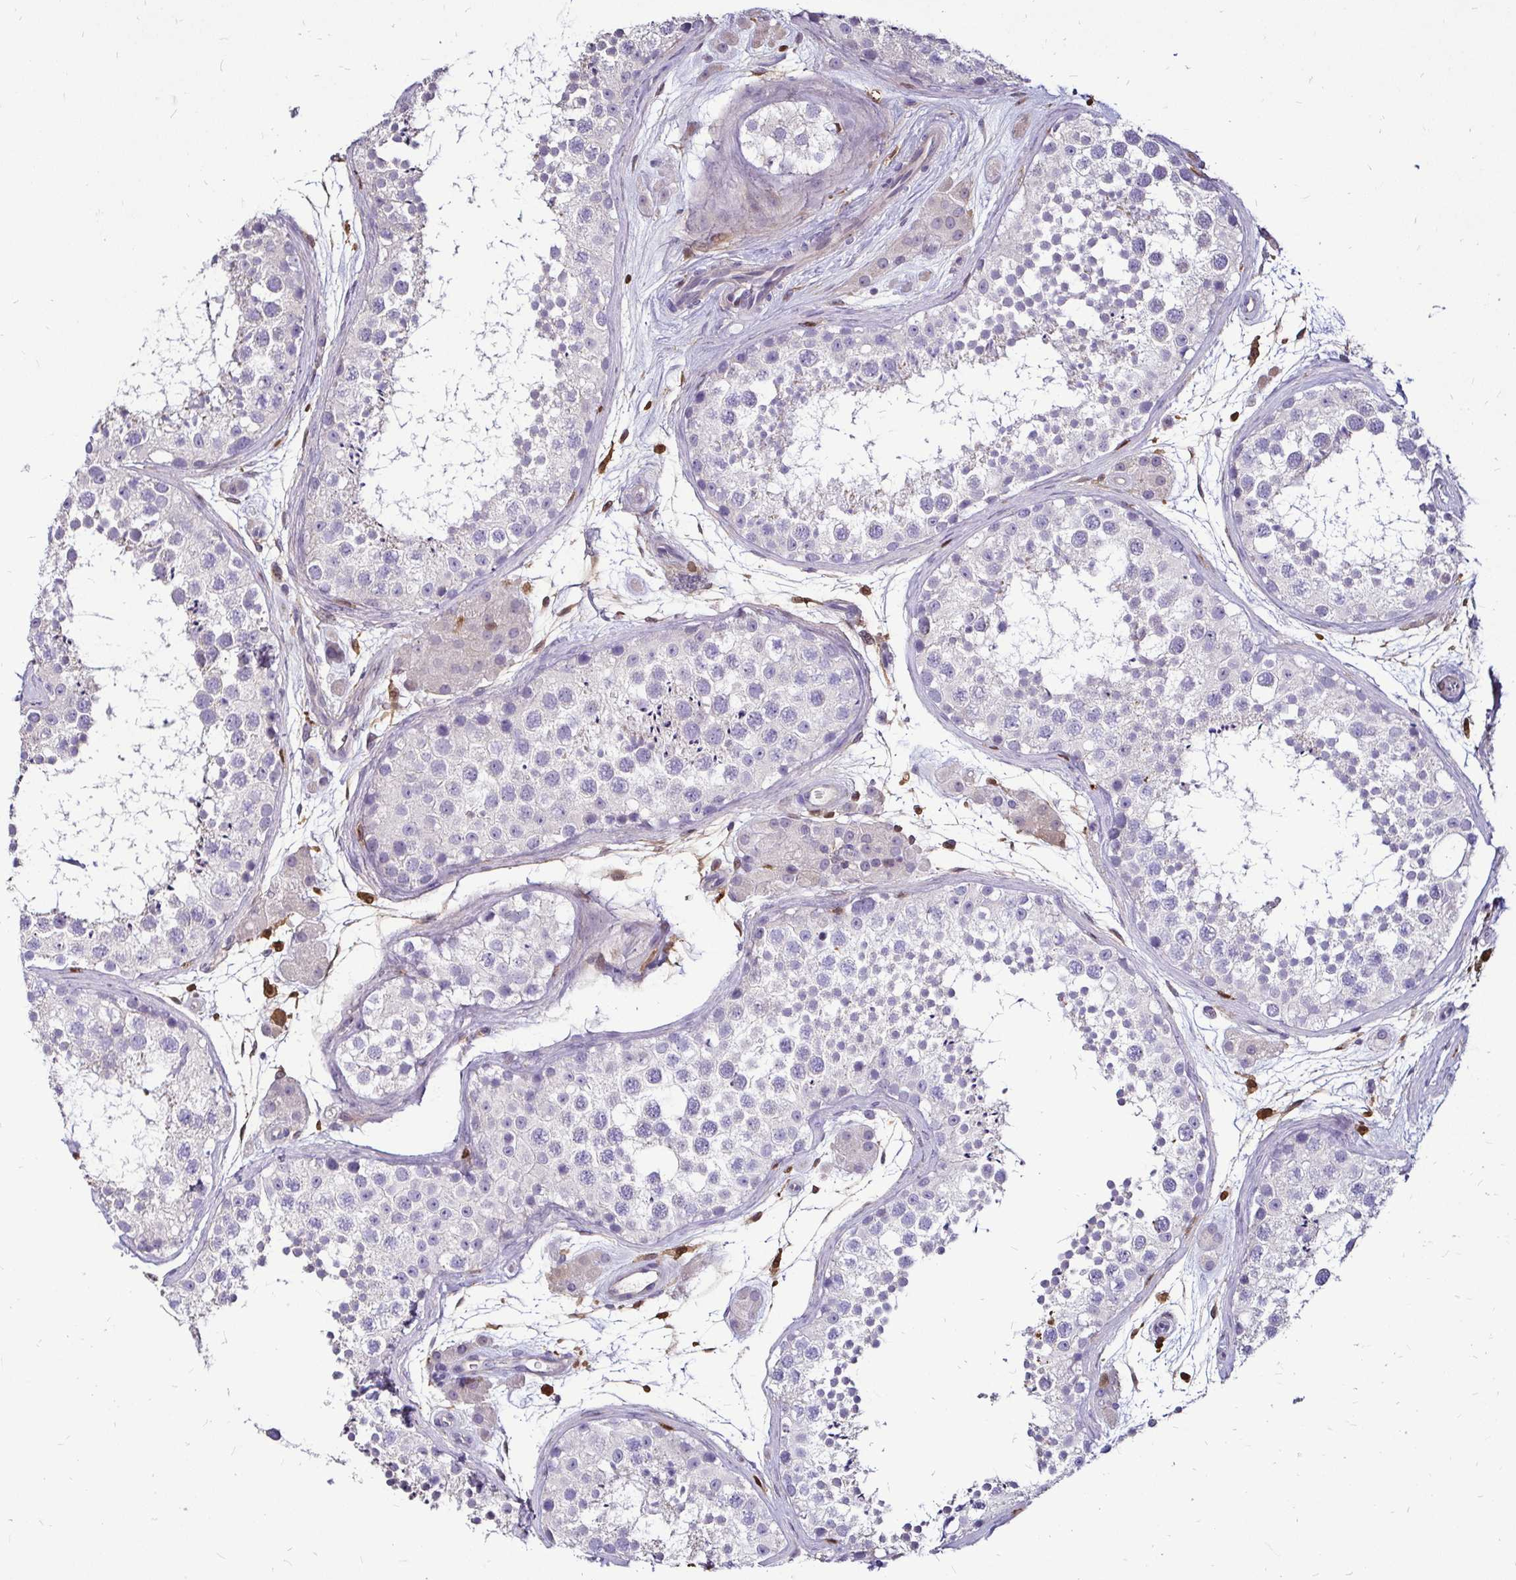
{"staining": {"intensity": "negative", "quantity": "none", "location": "none"}, "tissue": "testis", "cell_type": "Cells in seminiferous ducts", "image_type": "normal", "snomed": [{"axis": "morphology", "description": "Normal tissue, NOS"}, {"axis": "topography", "description": "Testis"}], "caption": "This is an immunohistochemistry image of unremarkable testis. There is no staining in cells in seminiferous ducts.", "gene": "ZFP1", "patient": {"sex": "male", "age": 41}}